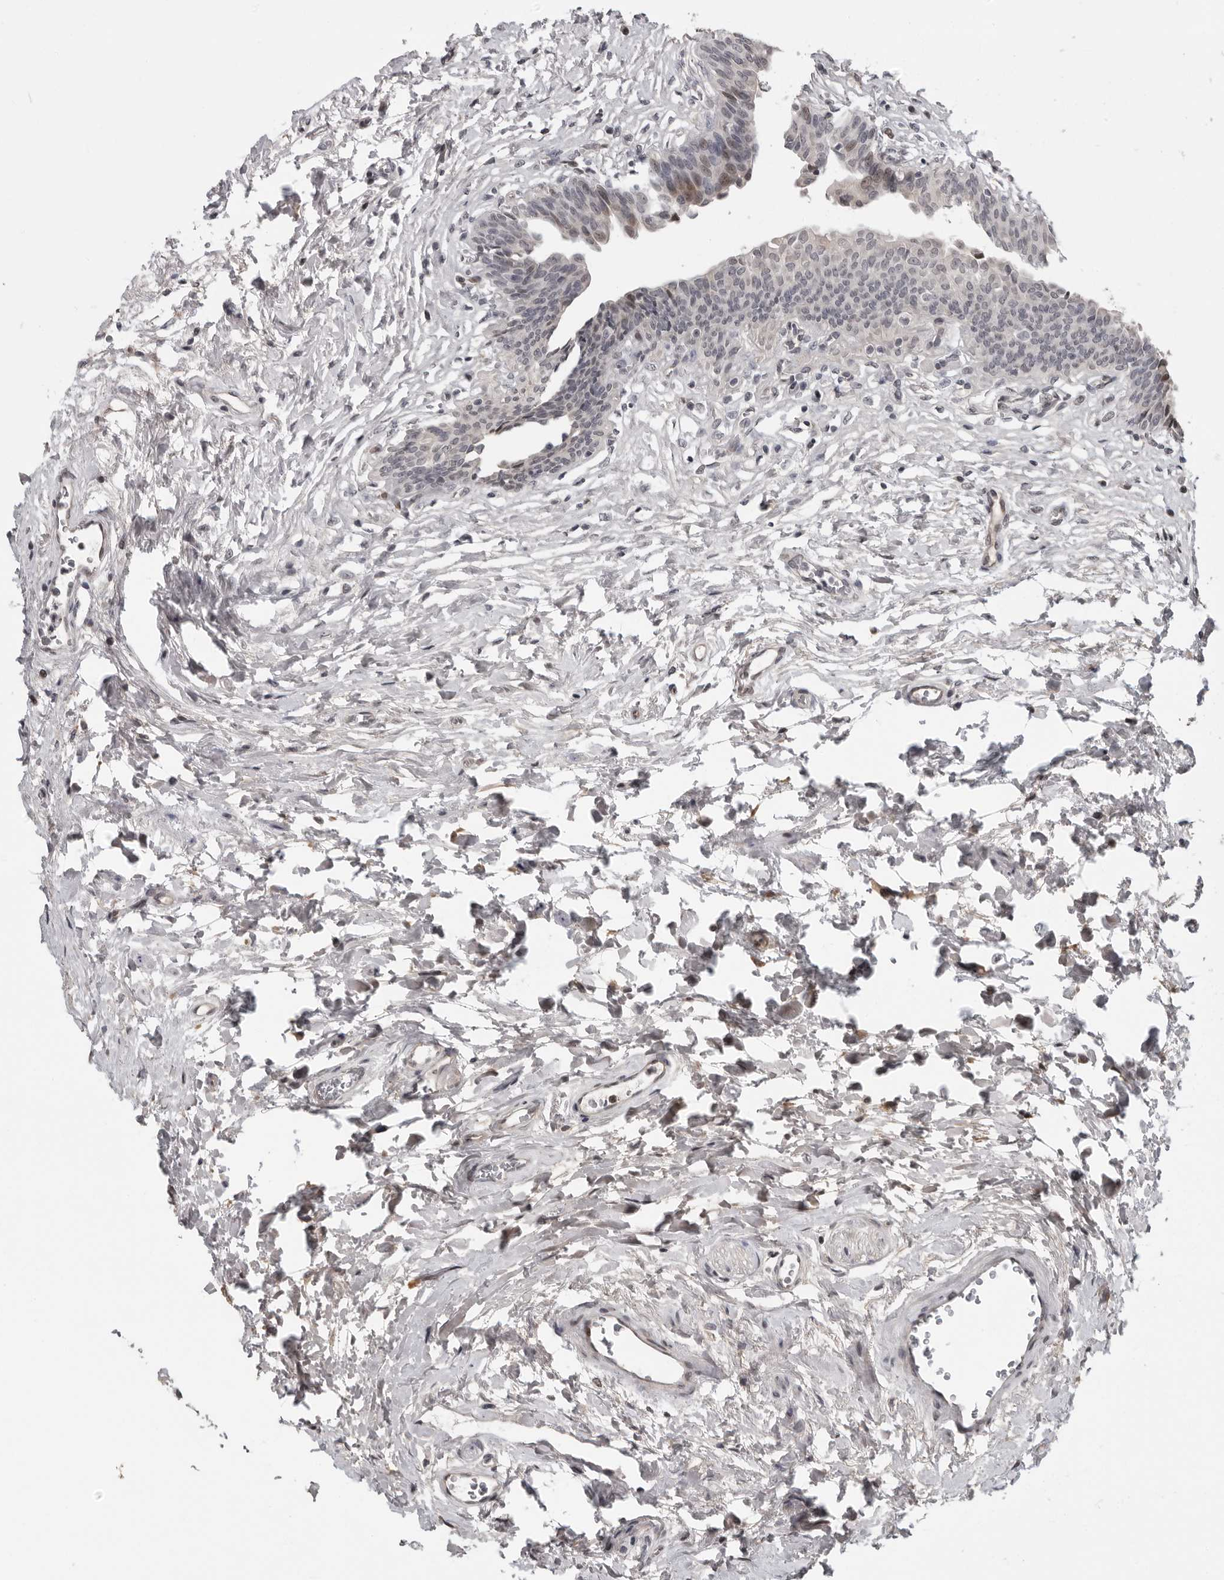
{"staining": {"intensity": "negative", "quantity": "none", "location": "none"}, "tissue": "urinary bladder", "cell_type": "Urothelial cells", "image_type": "normal", "snomed": [{"axis": "morphology", "description": "Normal tissue, NOS"}, {"axis": "topography", "description": "Urinary bladder"}], "caption": "IHC micrograph of unremarkable urinary bladder: urinary bladder stained with DAB (3,3'-diaminobenzidine) reveals no significant protein expression in urothelial cells.", "gene": "PRRX2", "patient": {"sex": "male", "age": 83}}